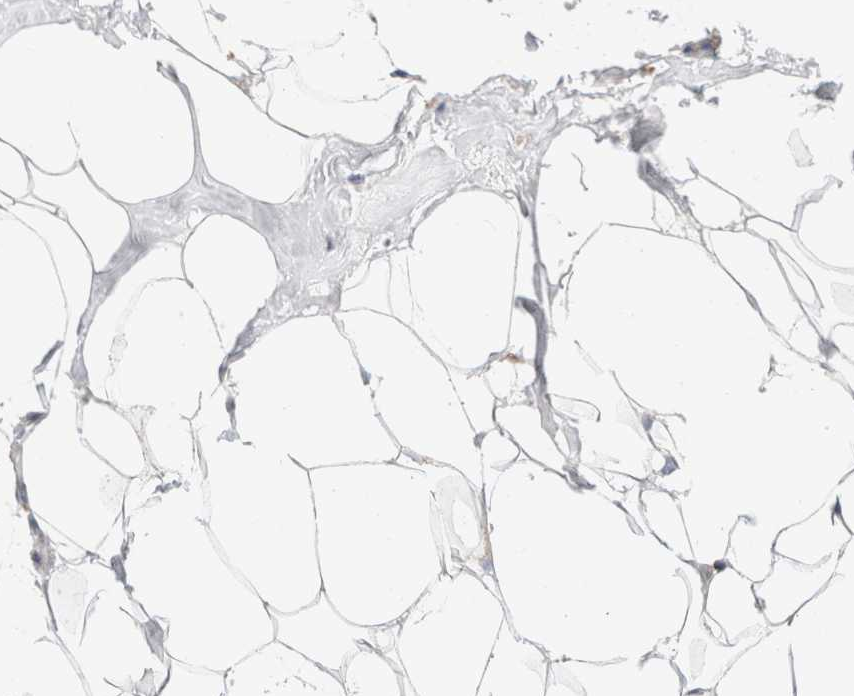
{"staining": {"intensity": "moderate", "quantity": "<25%", "location": "cytoplasmic/membranous"}, "tissue": "adipose tissue", "cell_type": "Adipocytes", "image_type": "normal", "snomed": [{"axis": "morphology", "description": "Normal tissue, NOS"}, {"axis": "morphology", "description": "Fibrosis, NOS"}, {"axis": "topography", "description": "Breast"}, {"axis": "topography", "description": "Adipose tissue"}], "caption": "Adipose tissue stained for a protein displays moderate cytoplasmic/membranous positivity in adipocytes. Using DAB (3,3'-diaminobenzidine) (brown) and hematoxylin (blue) stains, captured at high magnification using brightfield microscopy.", "gene": "C1QBP", "patient": {"sex": "female", "age": 39}}